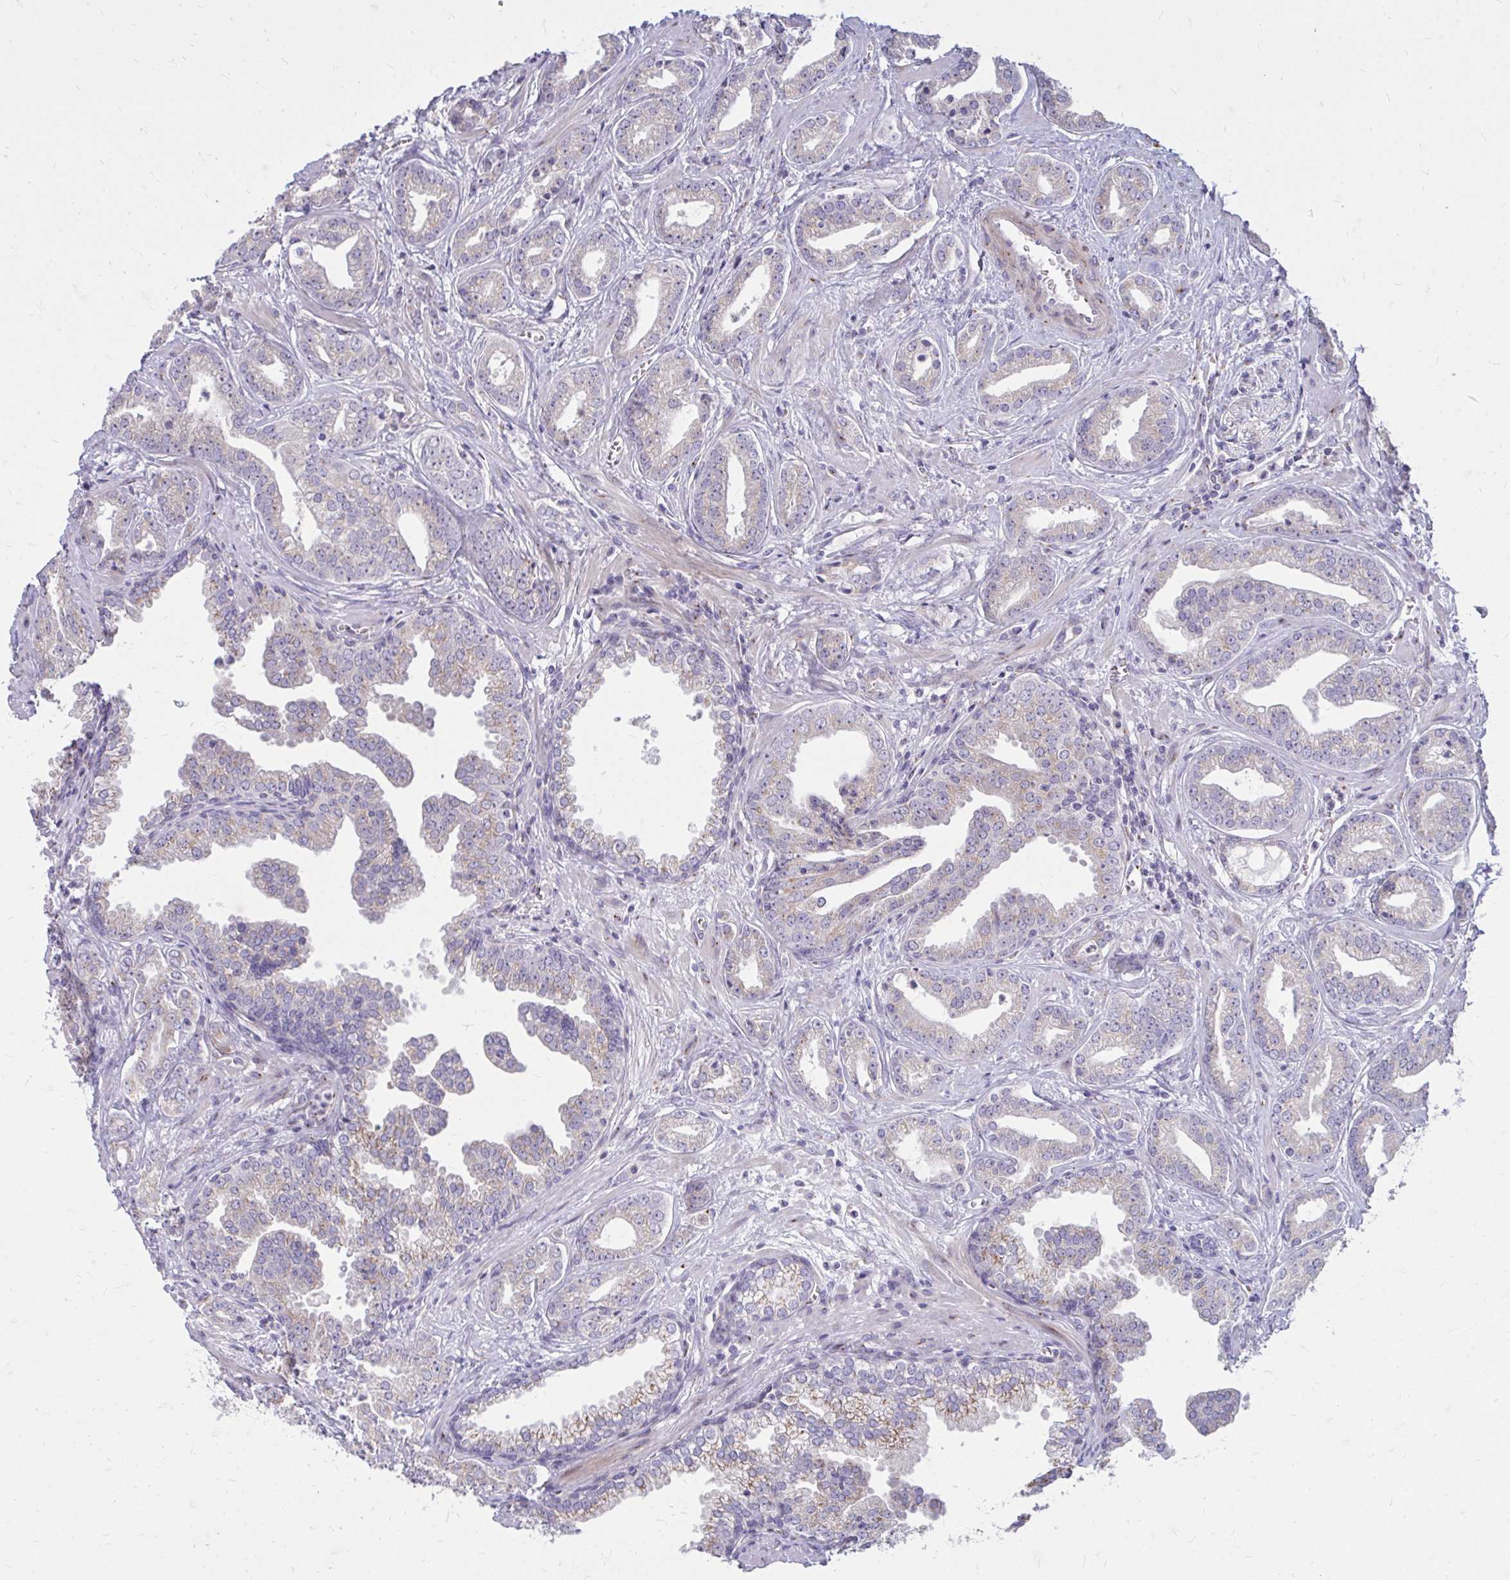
{"staining": {"intensity": "moderate", "quantity": "25%-75%", "location": "cytoplasmic/membranous"}, "tissue": "prostate cancer", "cell_type": "Tumor cells", "image_type": "cancer", "snomed": [{"axis": "morphology", "description": "Adenocarcinoma, Medium grade"}, {"axis": "topography", "description": "Prostate"}], "caption": "Protein positivity by IHC shows moderate cytoplasmic/membranous staining in approximately 25%-75% of tumor cells in medium-grade adenocarcinoma (prostate).", "gene": "RAB6B", "patient": {"sex": "male", "age": 57}}